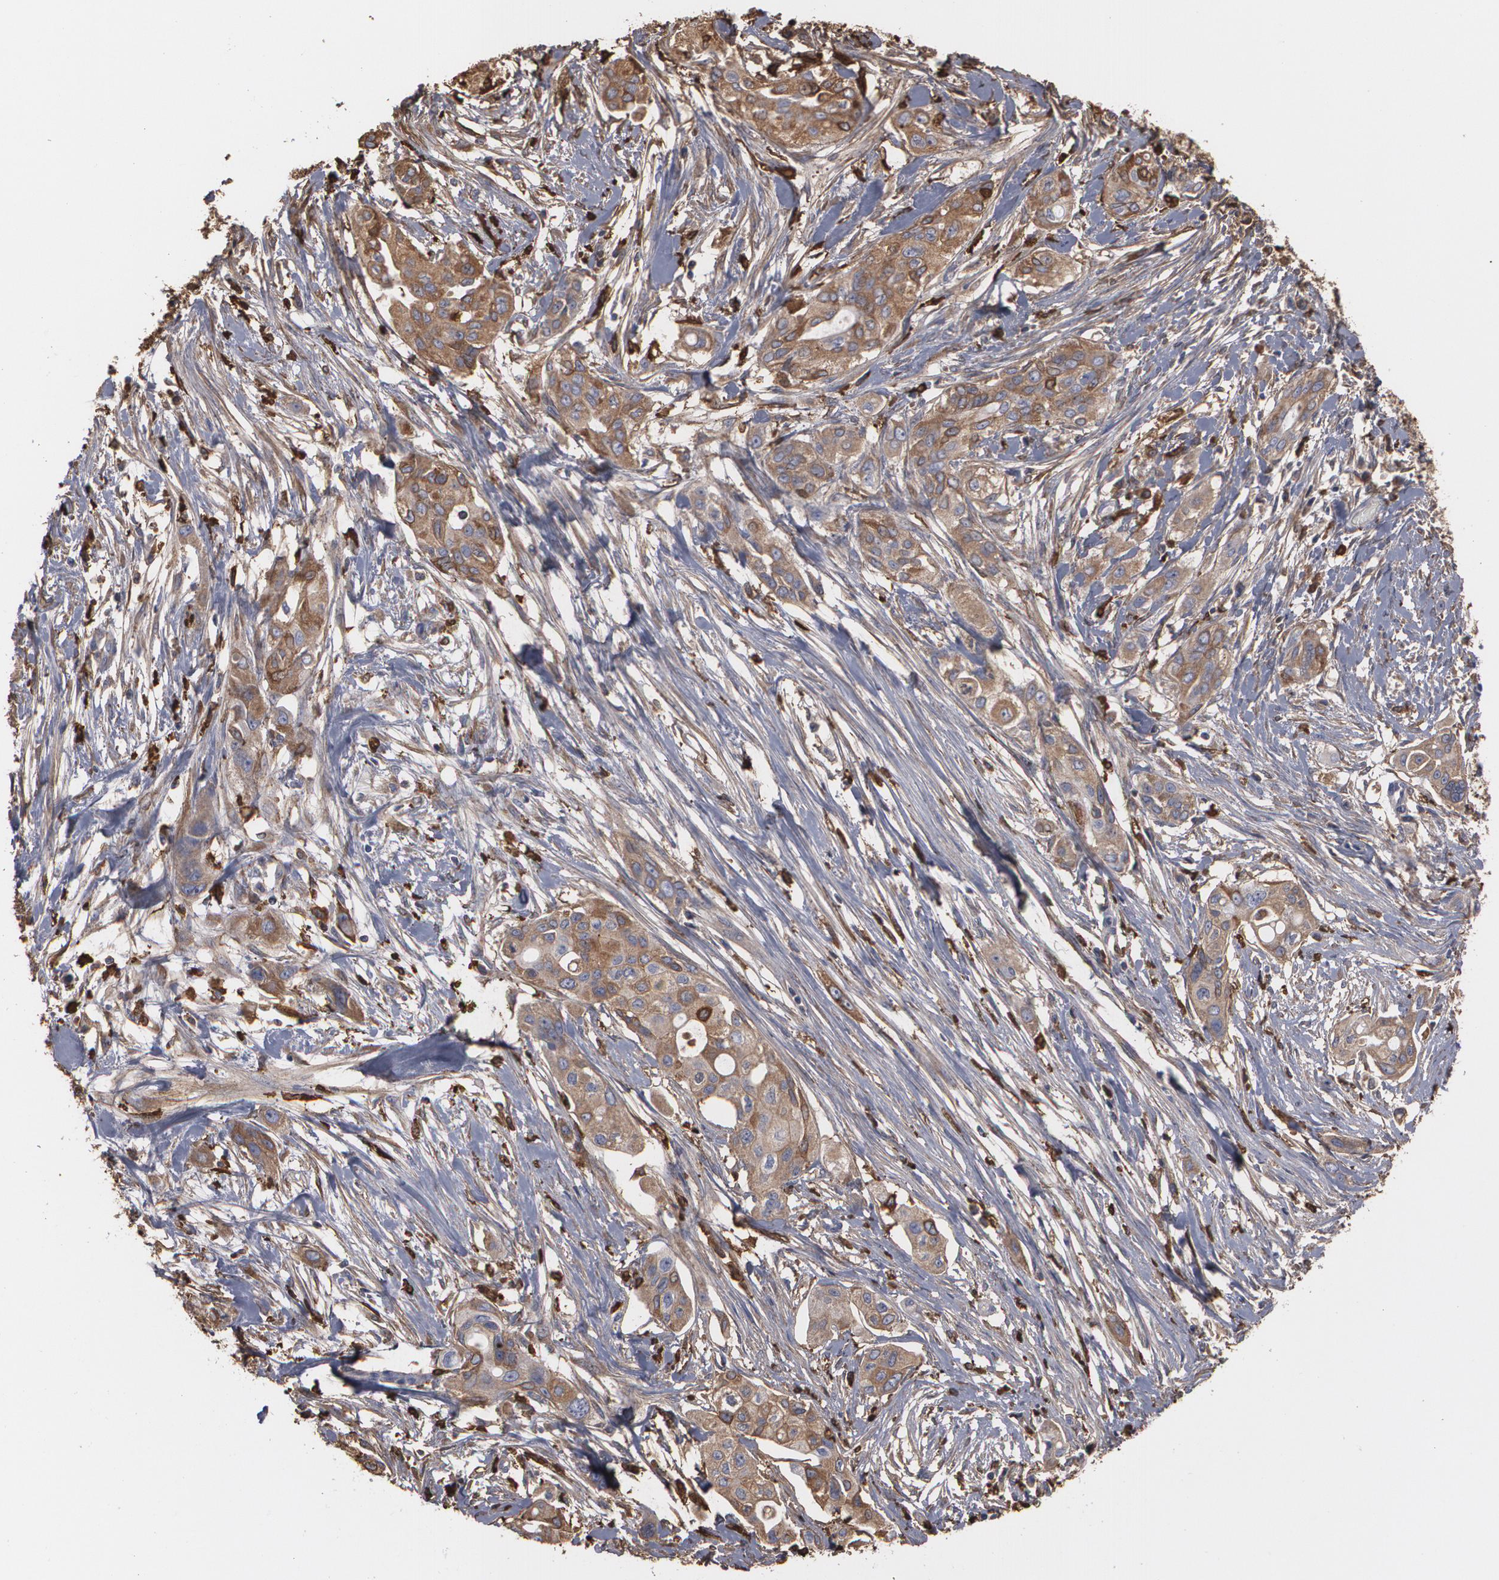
{"staining": {"intensity": "moderate", "quantity": ">75%", "location": "cytoplasmic/membranous"}, "tissue": "pancreatic cancer", "cell_type": "Tumor cells", "image_type": "cancer", "snomed": [{"axis": "morphology", "description": "Adenocarcinoma, NOS"}, {"axis": "topography", "description": "Pancreas"}], "caption": "Moderate cytoplasmic/membranous staining is appreciated in approximately >75% of tumor cells in pancreatic adenocarcinoma.", "gene": "ODC1", "patient": {"sex": "female", "age": 60}}